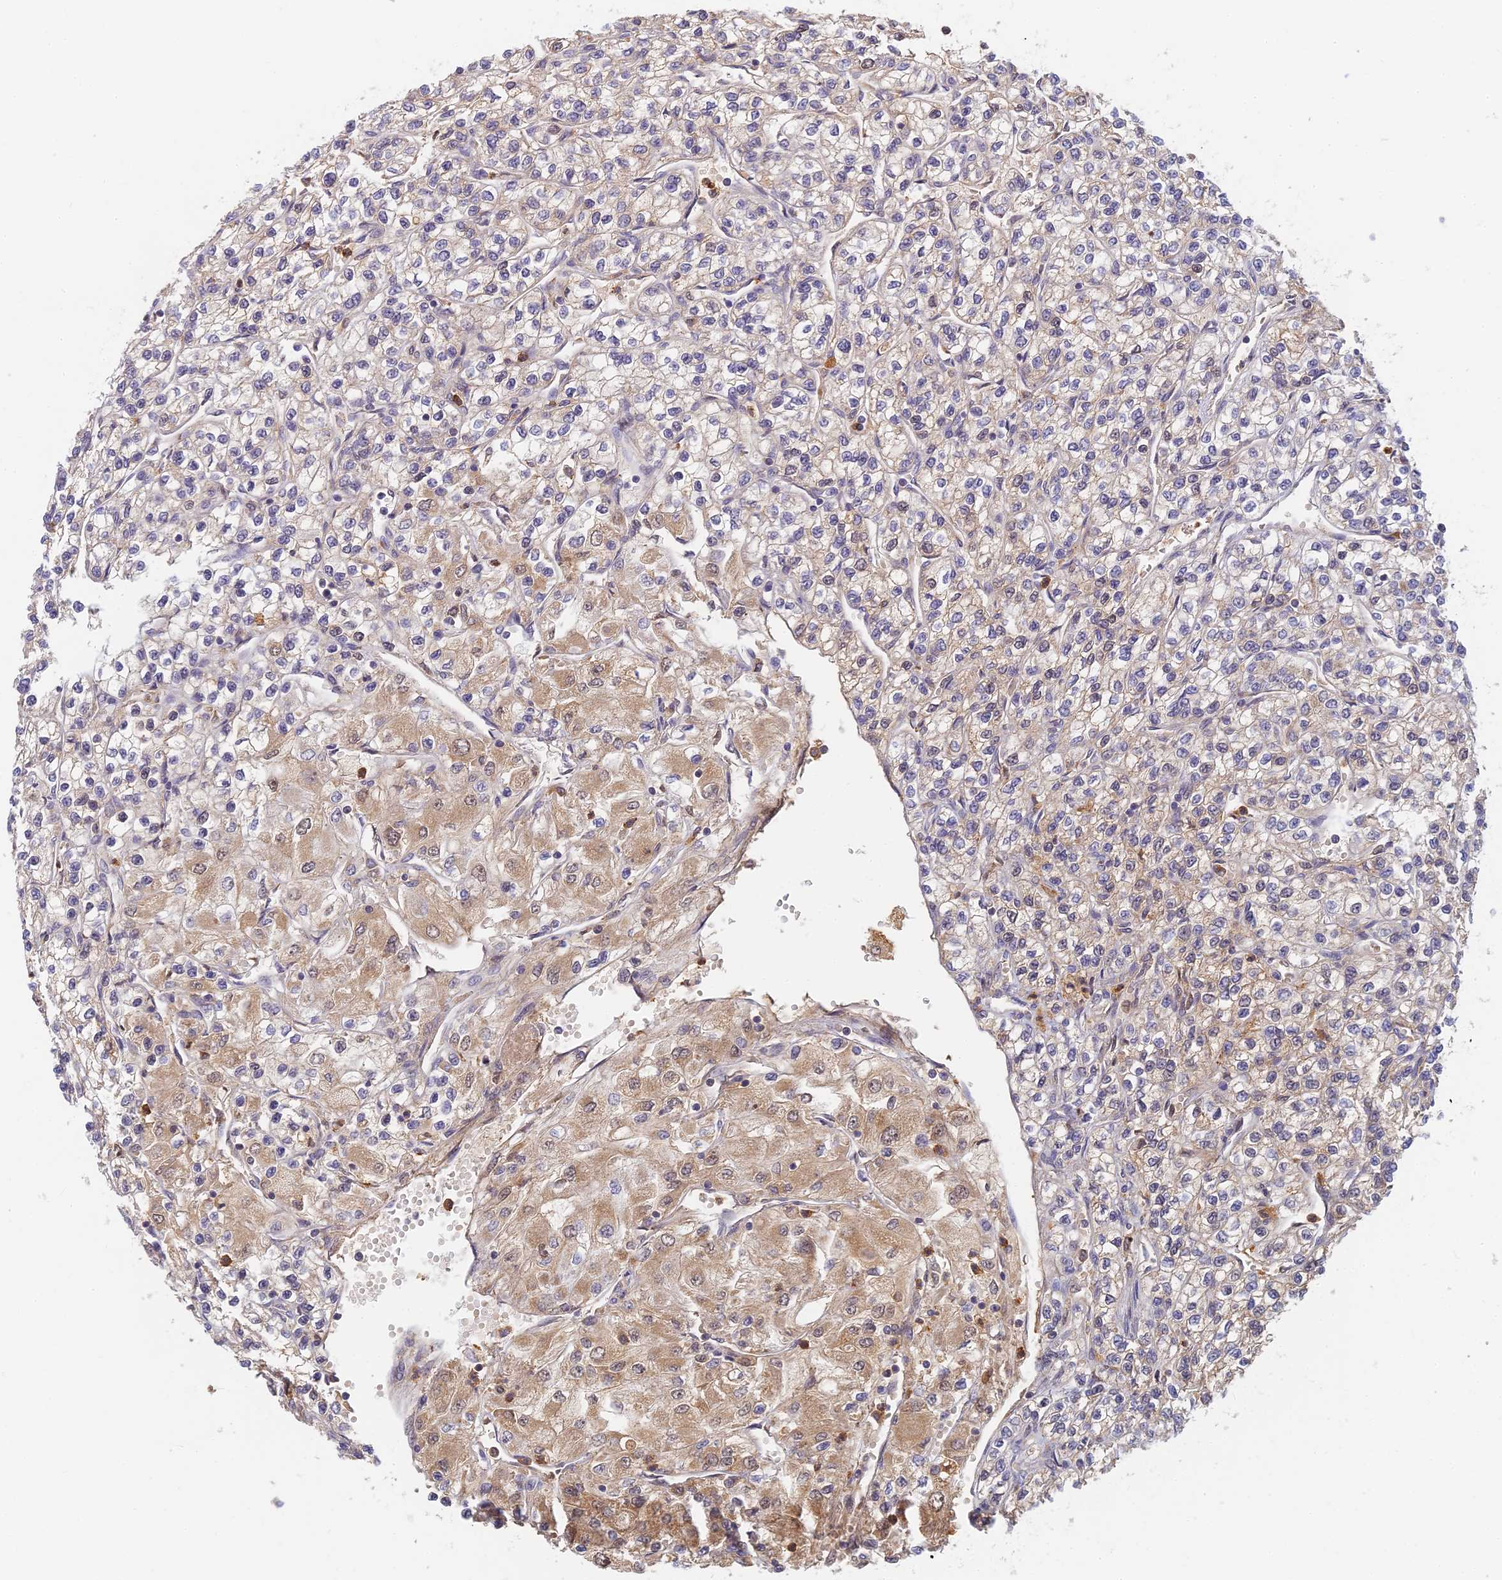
{"staining": {"intensity": "weak", "quantity": "25%-75%", "location": "cytoplasmic/membranous"}, "tissue": "renal cancer", "cell_type": "Tumor cells", "image_type": "cancer", "snomed": [{"axis": "morphology", "description": "Adenocarcinoma, NOS"}, {"axis": "topography", "description": "Kidney"}], "caption": "Immunohistochemistry of renal cancer (adenocarcinoma) reveals low levels of weak cytoplasmic/membranous expression in about 25%-75% of tumor cells.", "gene": "RGL3", "patient": {"sex": "male", "age": 80}}